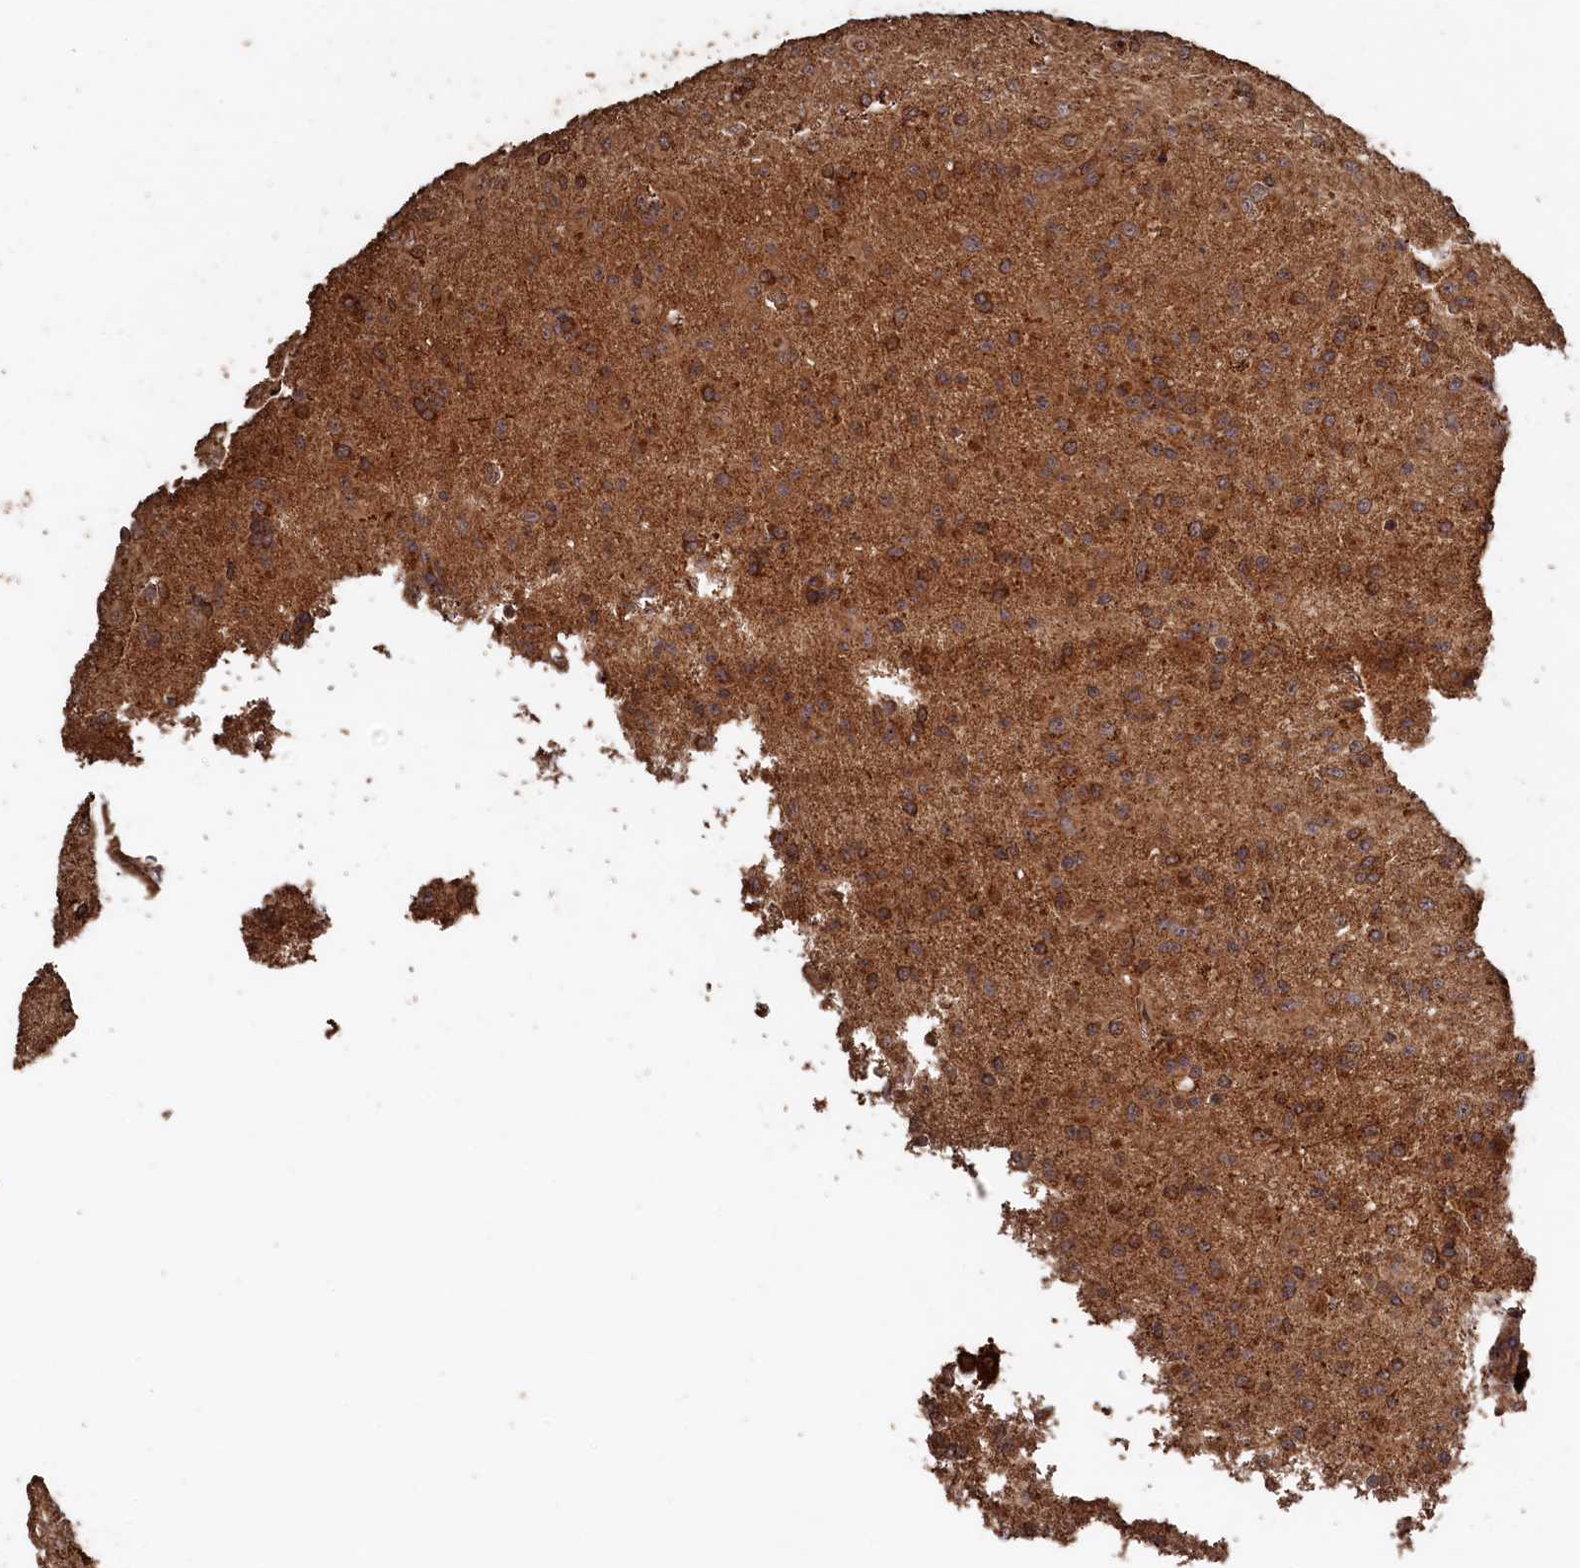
{"staining": {"intensity": "moderate", "quantity": ">75%", "location": "cytoplasmic/membranous"}, "tissue": "glioma", "cell_type": "Tumor cells", "image_type": "cancer", "snomed": [{"axis": "morphology", "description": "Glioma, malignant, Low grade"}, {"axis": "topography", "description": "Brain"}], "caption": "The photomicrograph reveals immunohistochemical staining of glioma. There is moderate cytoplasmic/membranous positivity is identified in about >75% of tumor cells. The staining was performed using DAB (3,3'-diaminobenzidine) to visualize the protein expression in brown, while the nuclei were stained in blue with hematoxylin (Magnification: 20x).", "gene": "SNX33", "patient": {"sex": "male", "age": 65}}